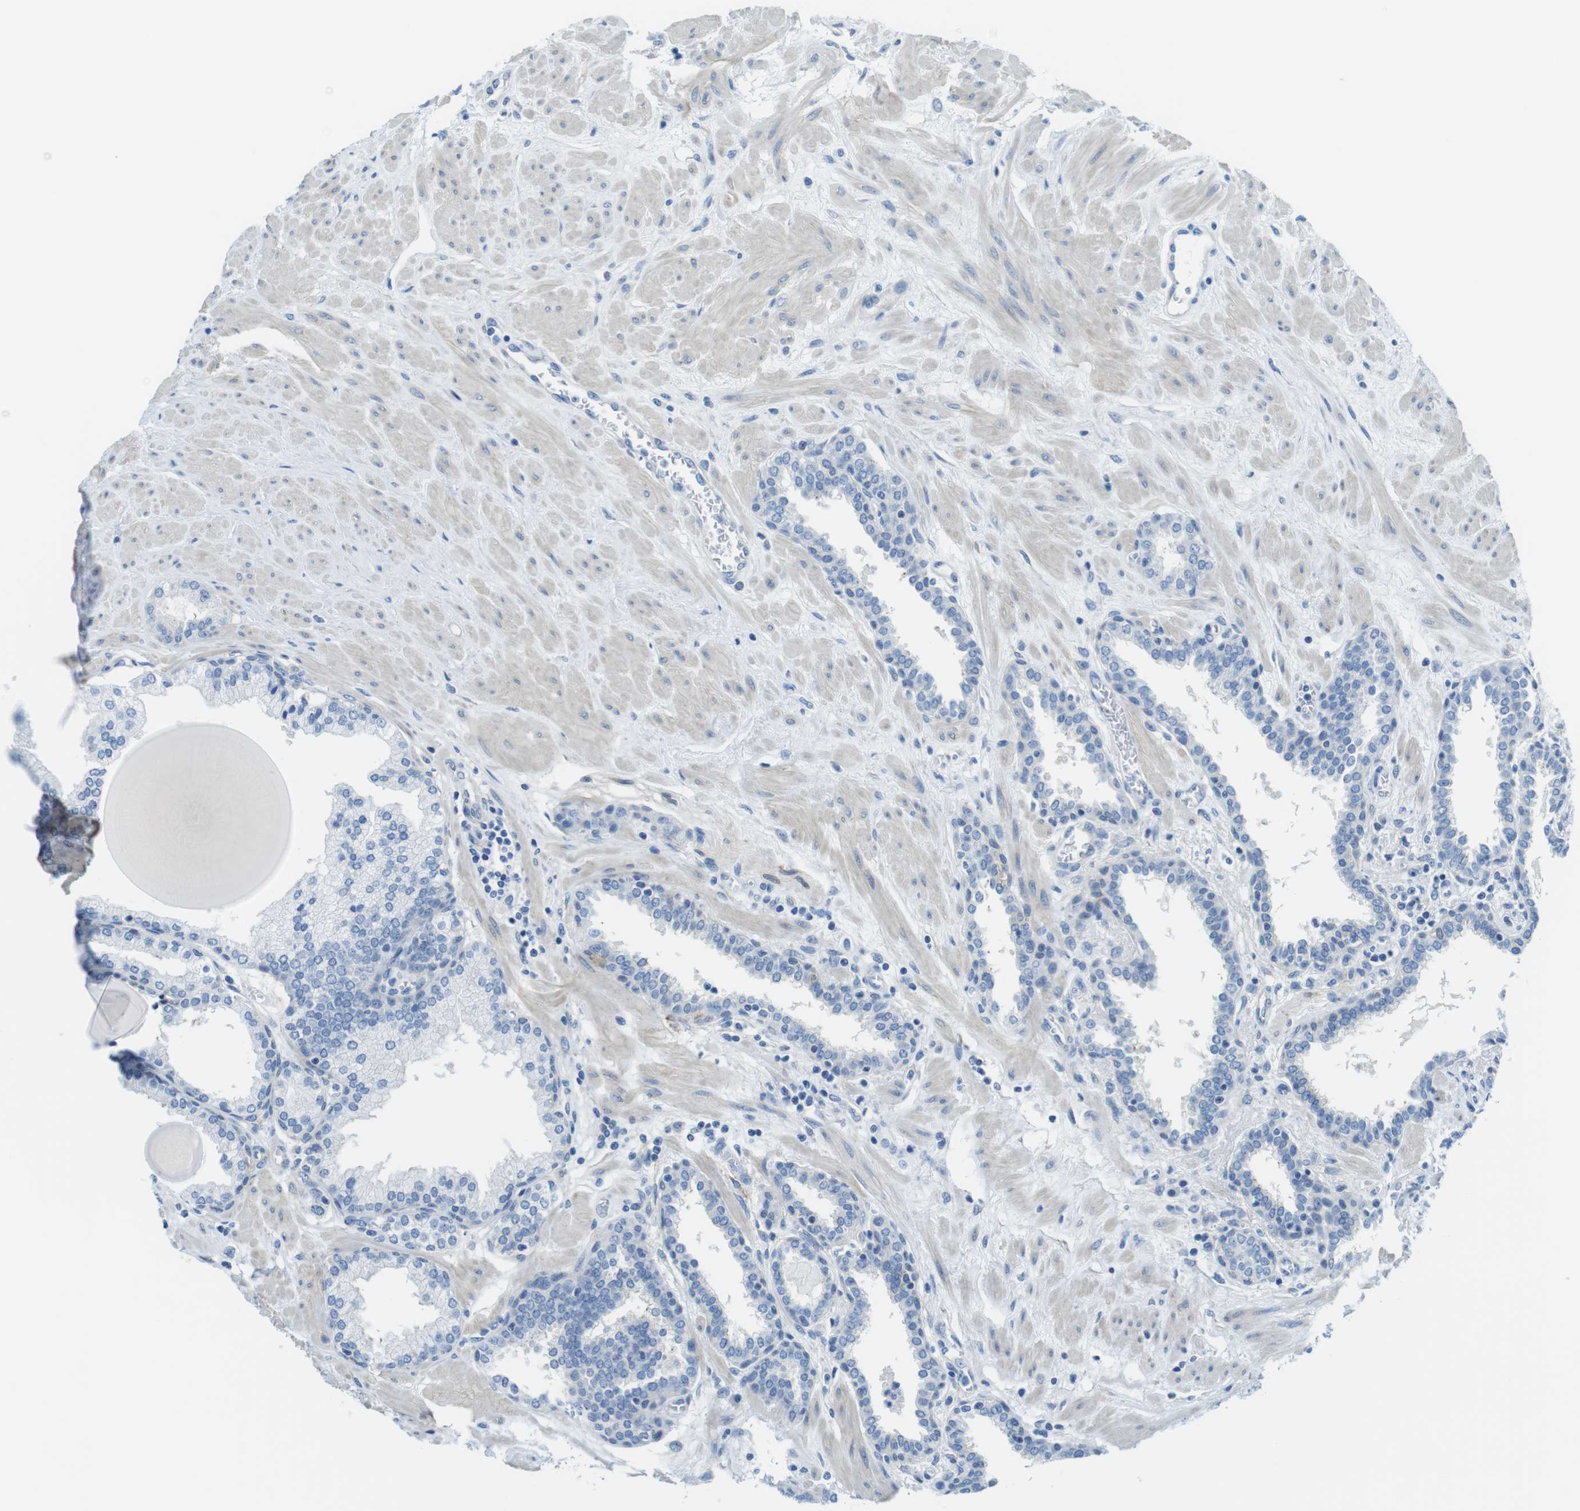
{"staining": {"intensity": "negative", "quantity": "none", "location": "none"}, "tissue": "prostate", "cell_type": "Glandular cells", "image_type": "normal", "snomed": [{"axis": "morphology", "description": "Normal tissue, NOS"}, {"axis": "topography", "description": "Prostate"}], "caption": "Glandular cells show no significant staining in normal prostate. The staining was performed using DAB (3,3'-diaminobenzidine) to visualize the protein expression in brown, while the nuclei were stained in blue with hematoxylin (Magnification: 20x).", "gene": "CDH8", "patient": {"sex": "male", "age": 51}}